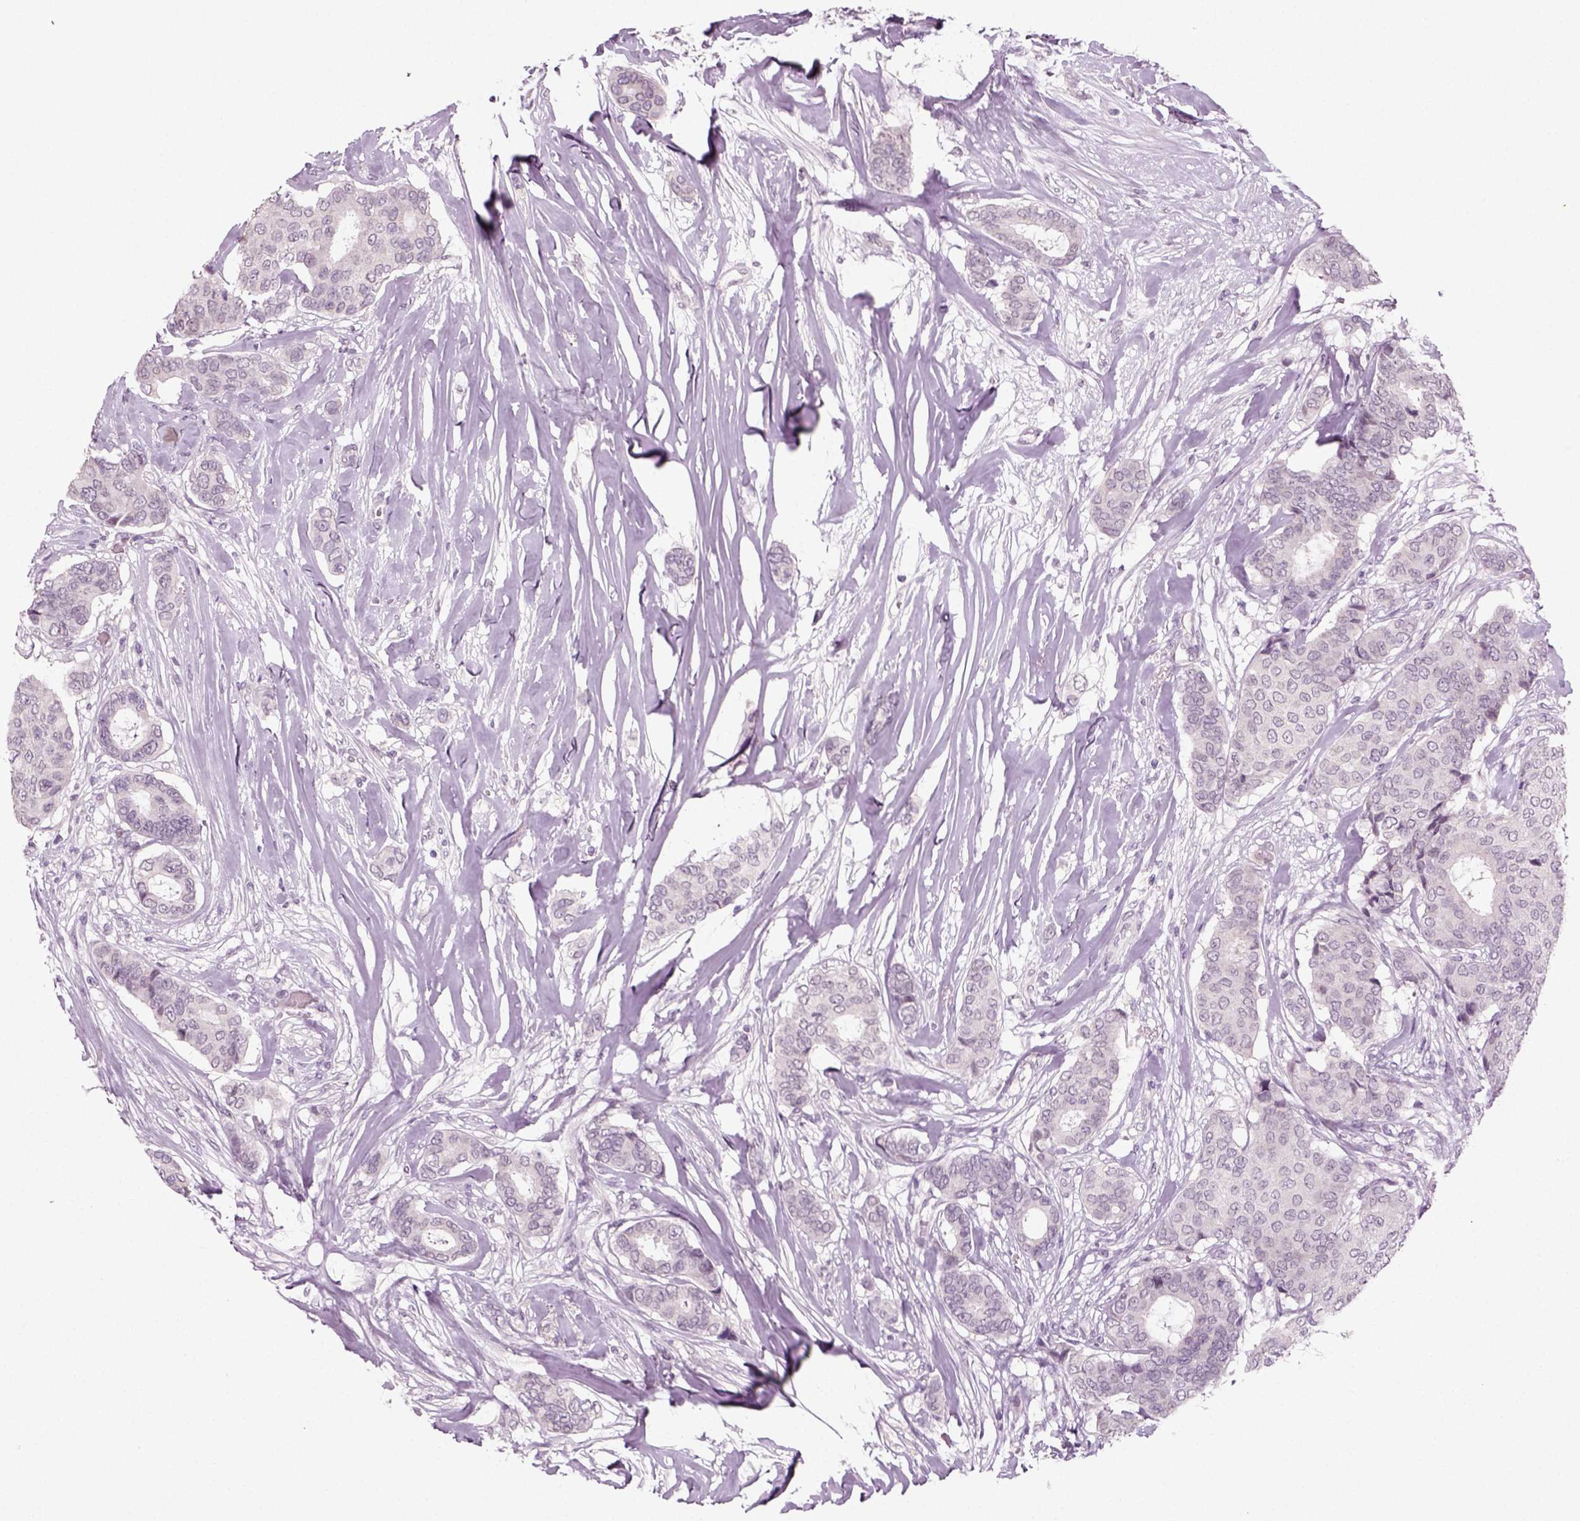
{"staining": {"intensity": "negative", "quantity": "none", "location": "none"}, "tissue": "breast cancer", "cell_type": "Tumor cells", "image_type": "cancer", "snomed": [{"axis": "morphology", "description": "Duct carcinoma"}, {"axis": "topography", "description": "Breast"}], "caption": "Image shows no protein expression in tumor cells of breast cancer (infiltrating ductal carcinoma) tissue. The staining was performed using DAB (3,3'-diaminobenzidine) to visualize the protein expression in brown, while the nuclei were stained in blue with hematoxylin (Magnification: 20x).", "gene": "SYNGAP1", "patient": {"sex": "female", "age": 75}}